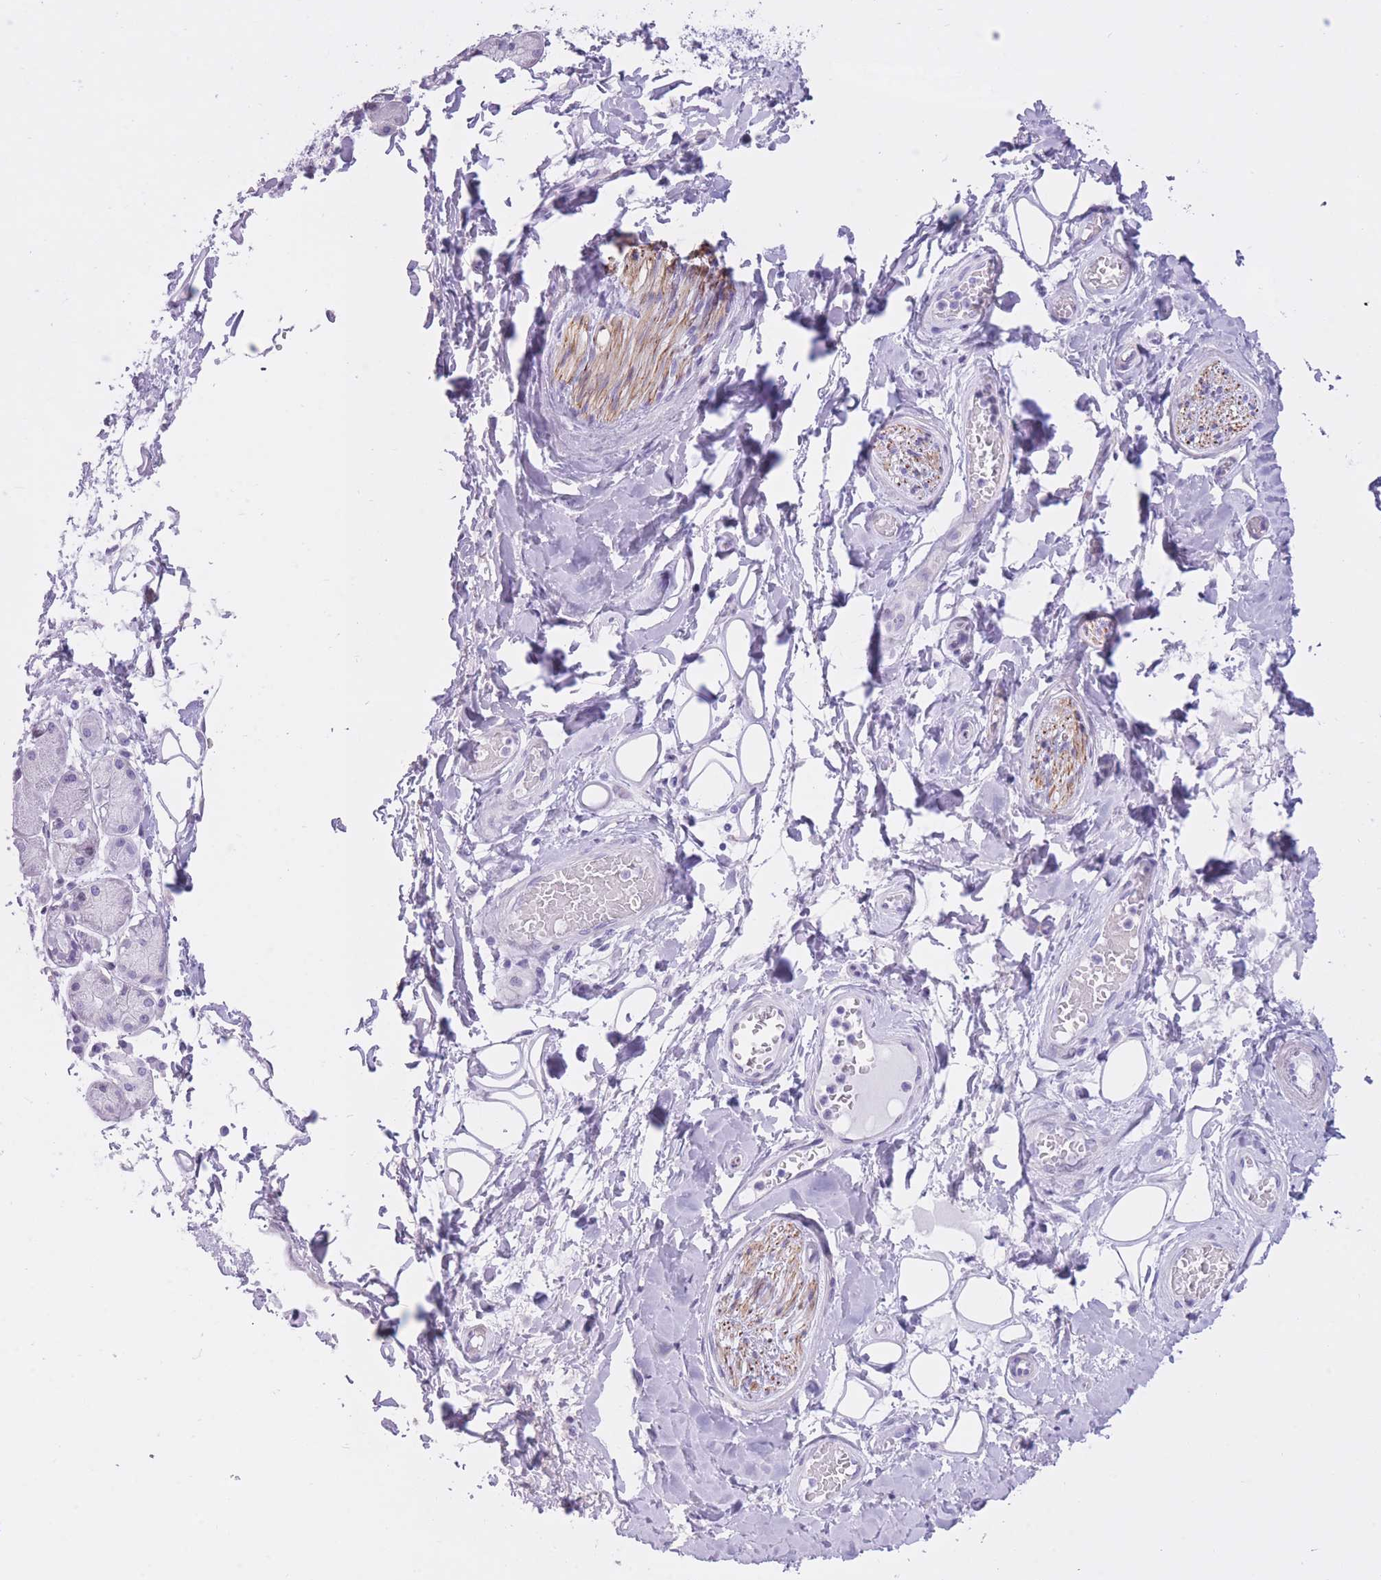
{"staining": {"intensity": "negative", "quantity": "none", "location": "none"}, "tissue": "salivary gland", "cell_type": "Glandular cells", "image_type": "normal", "snomed": [{"axis": "morphology", "description": "Squamous cell carcinoma, NOS"}, {"axis": "topography", "description": "Skin"}, {"axis": "topography", "description": "Head-Neck"}], "caption": "Photomicrograph shows no significant protein expression in glandular cells of benign salivary gland.", "gene": "WDR70", "patient": {"sex": "male", "age": 80}}